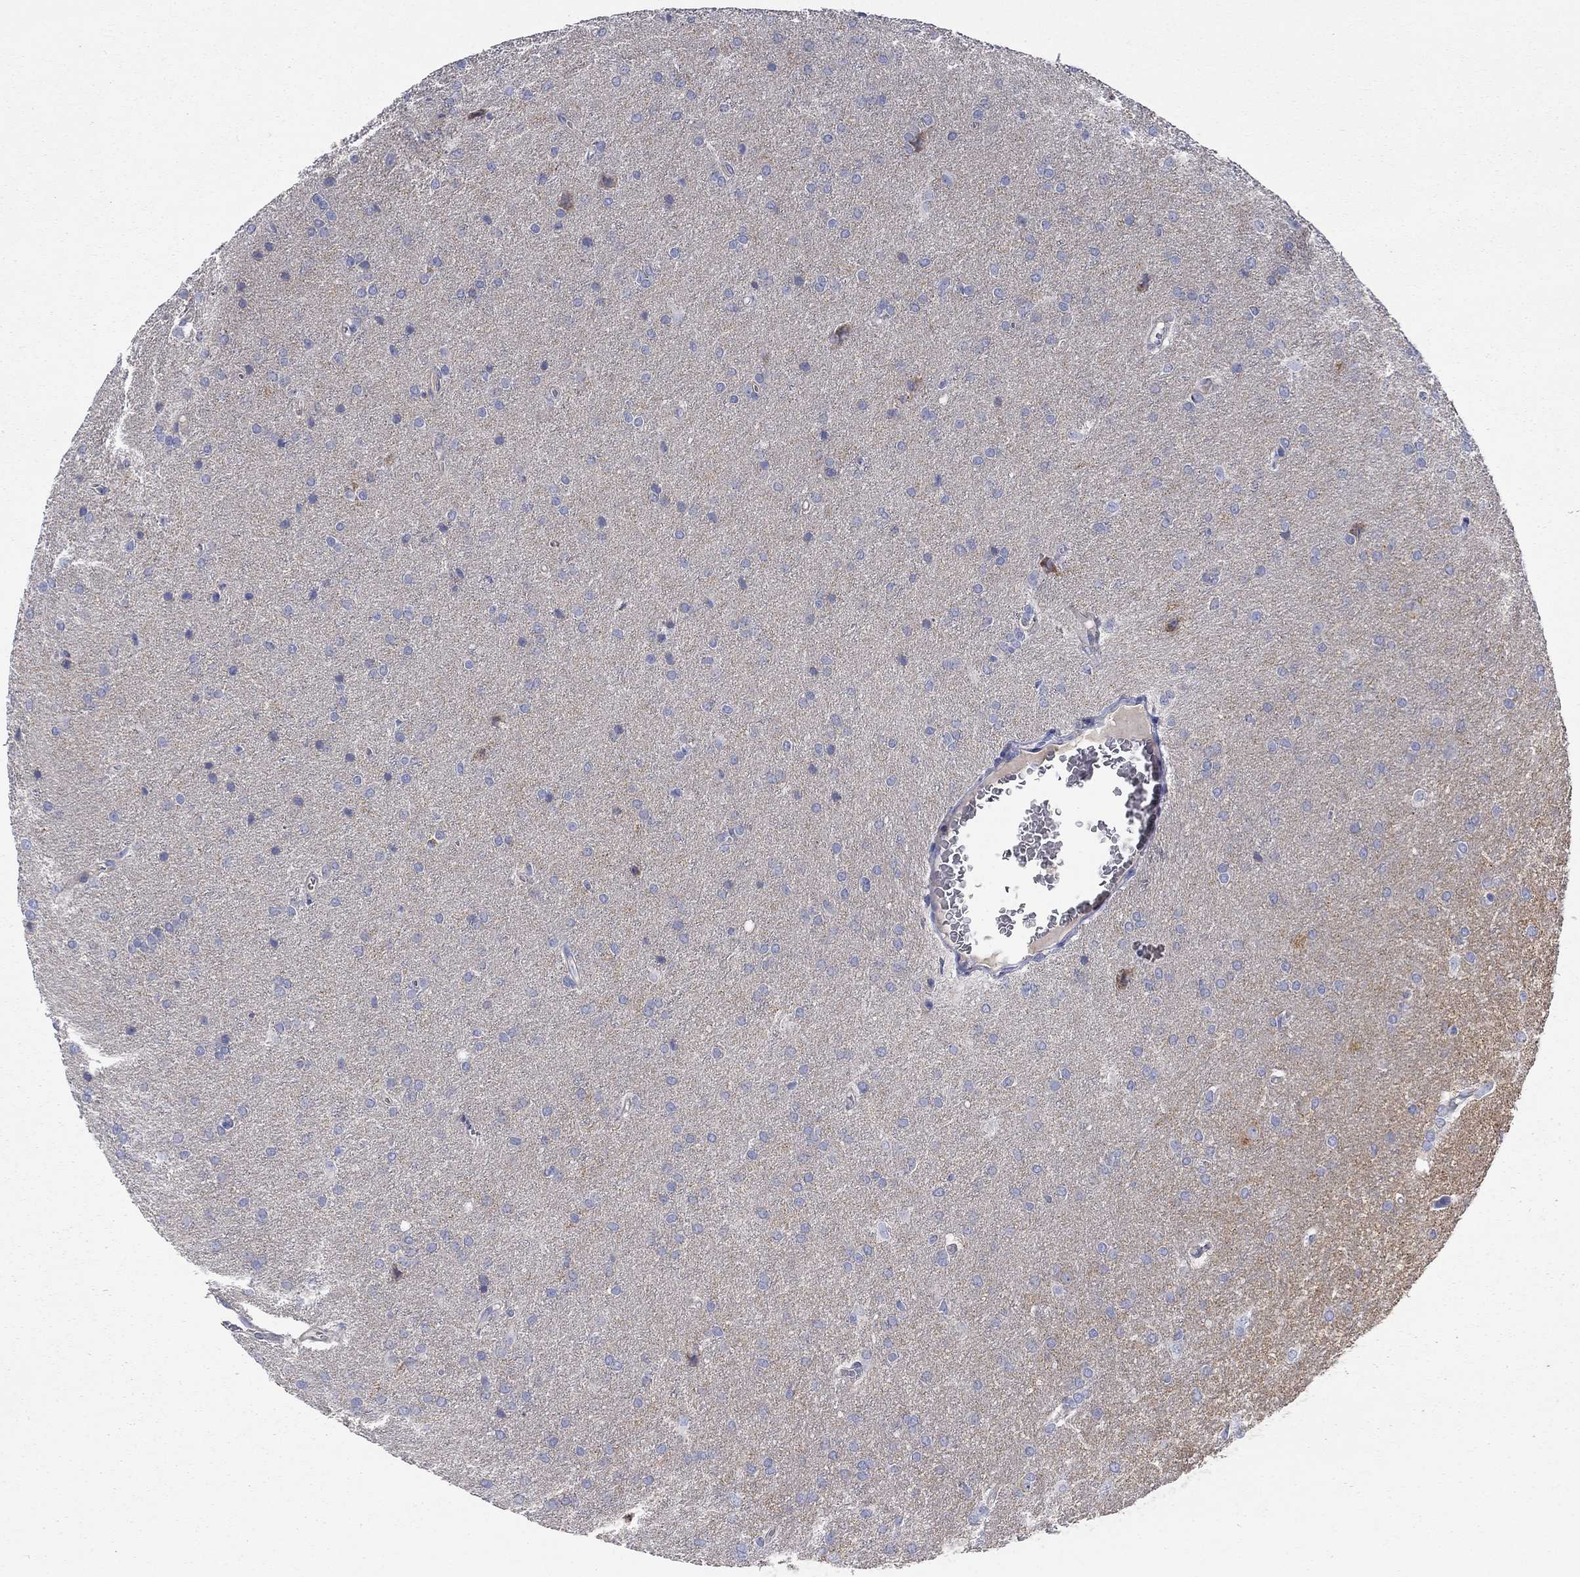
{"staining": {"intensity": "negative", "quantity": "none", "location": "none"}, "tissue": "glioma", "cell_type": "Tumor cells", "image_type": "cancer", "snomed": [{"axis": "morphology", "description": "Glioma, malignant, Low grade"}, {"axis": "topography", "description": "Brain"}], "caption": "Immunohistochemical staining of human glioma exhibits no significant positivity in tumor cells. (DAB immunohistochemistry with hematoxylin counter stain).", "gene": "RCAN1", "patient": {"sex": "female", "age": 32}}